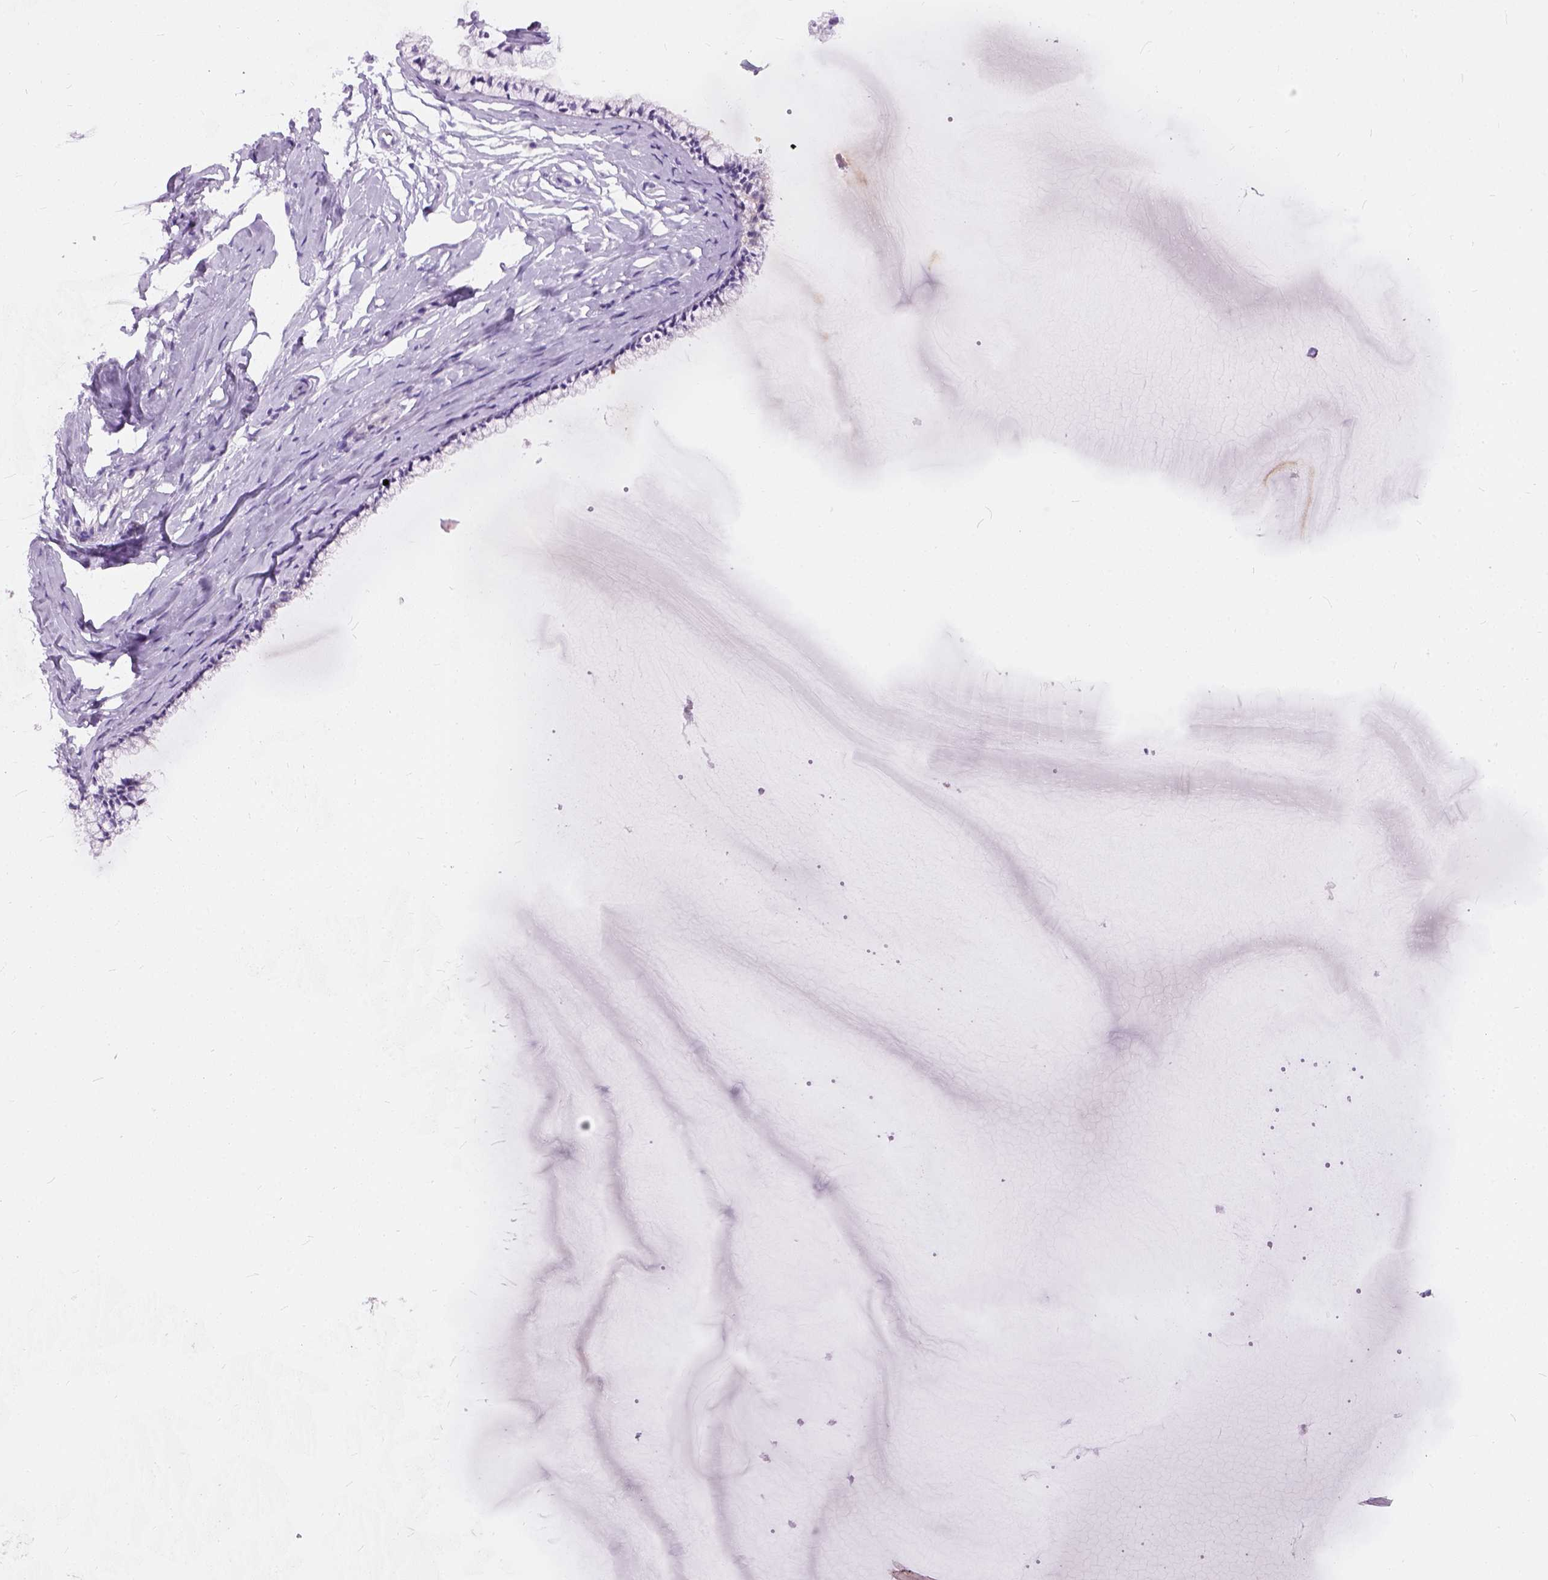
{"staining": {"intensity": "negative", "quantity": "none", "location": "none"}, "tissue": "cervix", "cell_type": "Glandular cells", "image_type": "normal", "snomed": [{"axis": "morphology", "description": "Normal tissue, NOS"}, {"axis": "topography", "description": "Cervix"}], "caption": "Immunohistochemistry of normal human cervix demonstrates no expression in glandular cells.", "gene": "AXDND1", "patient": {"sex": "female", "age": 40}}